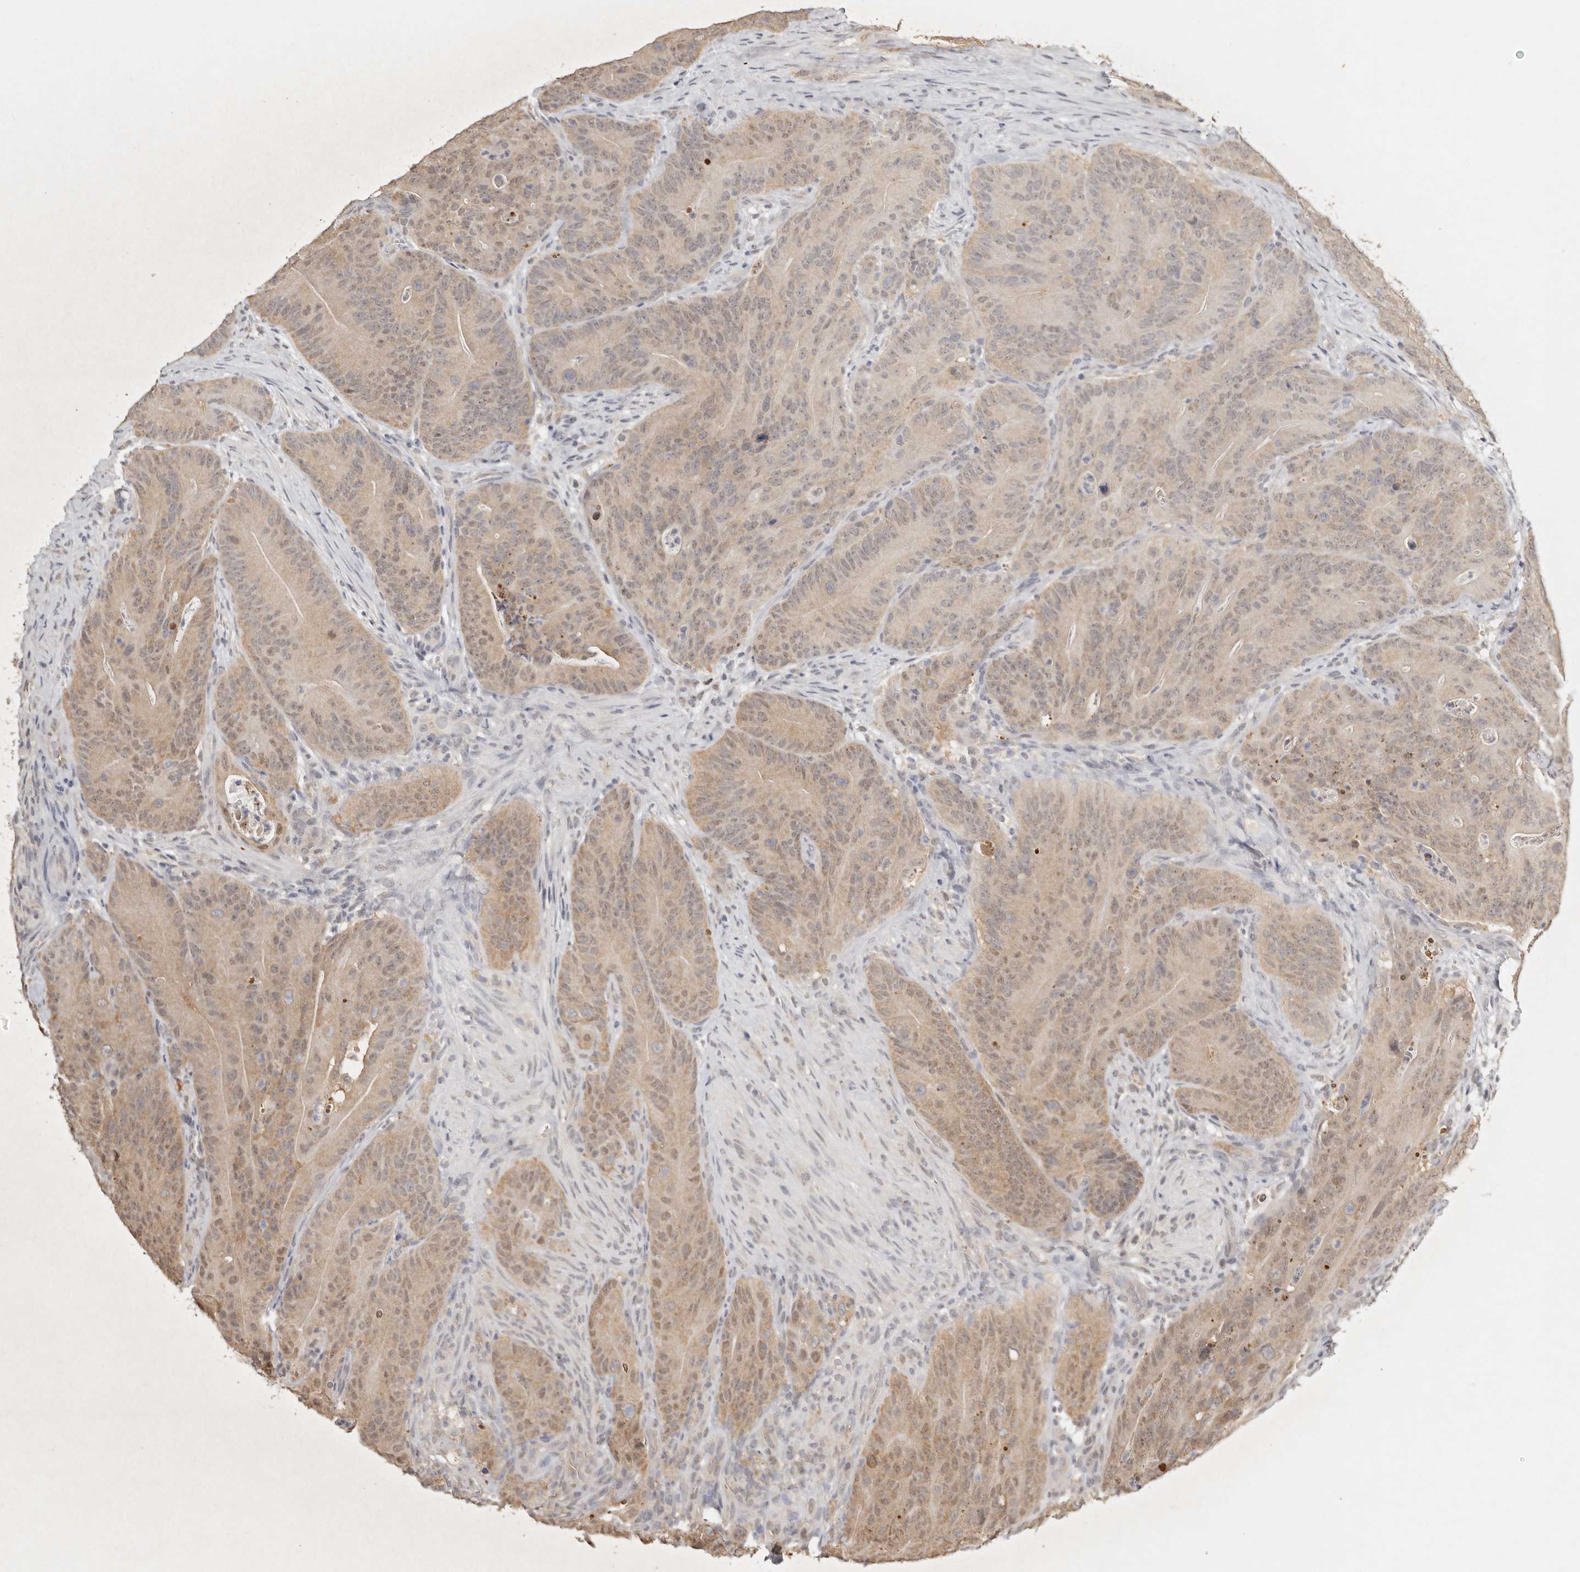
{"staining": {"intensity": "weak", "quantity": ">75%", "location": "cytoplasmic/membranous,nuclear"}, "tissue": "colorectal cancer", "cell_type": "Tumor cells", "image_type": "cancer", "snomed": [{"axis": "morphology", "description": "Normal tissue, NOS"}, {"axis": "topography", "description": "Colon"}], "caption": "Colorectal cancer stained with a brown dye displays weak cytoplasmic/membranous and nuclear positive expression in approximately >75% of tumor cells.", "gene": "PSMA5", "patient": {"sex": "female", "age": 82}}